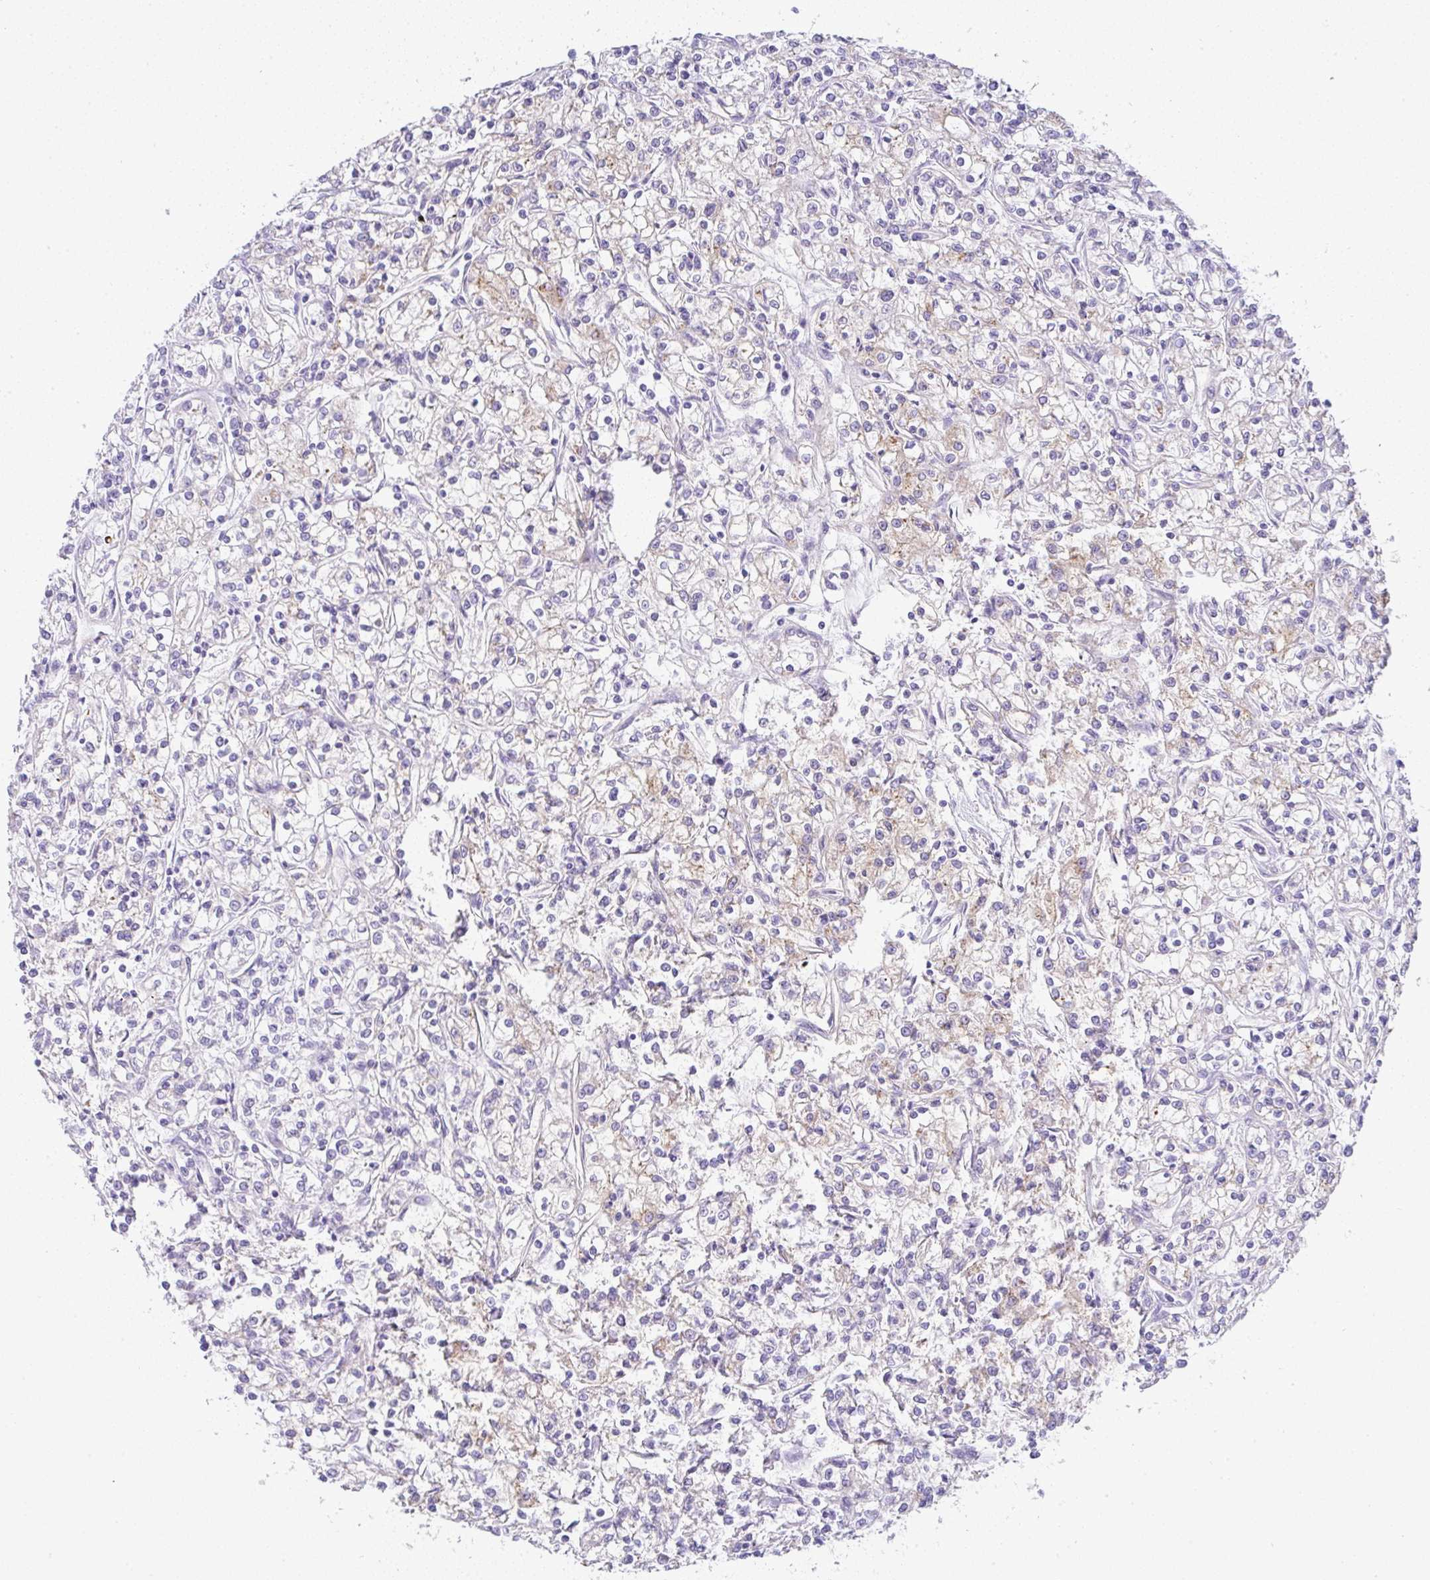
{"staining": {"intensity": "weak", "quantity": "25%-75%", "location": "cytoplasmic/membranous"}, "tissue": "renal cancer", "cell_type": "Tumor cells", "image_type": "cancer", "snomed": [{"axis": "morphology", "description": "Adenocarcinoma, NOS"}, {"axis": "topography", "description": "Kidney"}], "caption": "A high-resolution photomicrograph shows immunohistochemistry (IHC) staining of renal cancer (adenocarcinoma), which reveals weak cytoplasmic/membranous staining in approximately 25%-75% of tumor cells. The staining was performed using DAB to visualize the protein expression in brown, while the nuclei were stained in blue with hematoxylin (Magnification: 20x).", "gene": "FAM177A1", "patient": {"sex": "female", "age": 59}}